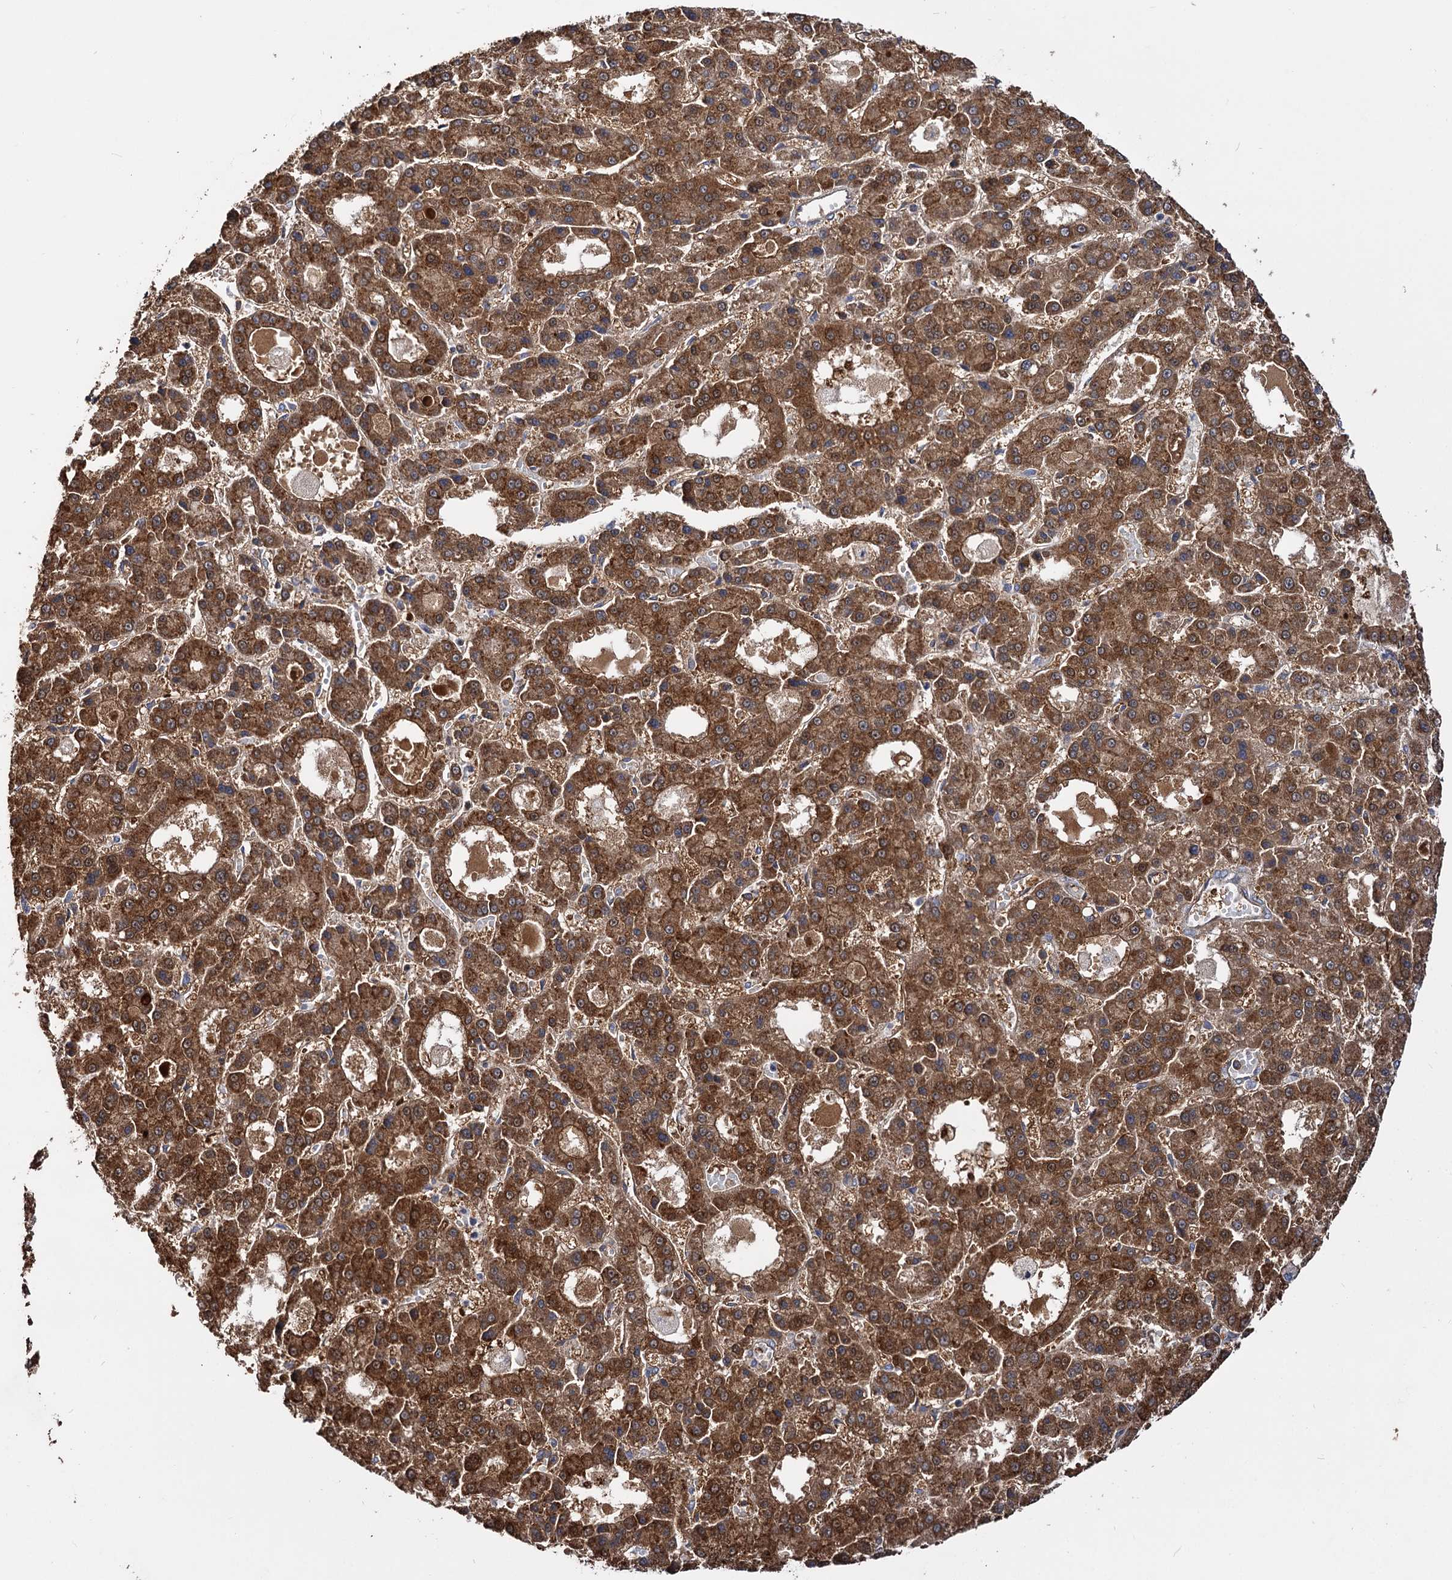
{"staining": {"intensity": "strong", "quantity": ">75%", "location": "cytoplasmic/membranous"}, "tissue": "liver cancer", "cell_type": "Tumor cells", "image_type": "cancer", "snomed": [{"axis": "morphology", "description": "Carcinoma, Hepatocellular, NOS"}, {"axis": "topography", "description": "Liver"}], "caption": "Liver hepatocellular carcinoma stained for a protein demonstrates strong cytoplasmic/membranous positivity in tumor cells.", "gene": "IDI1", "patient": {"sex": "male", "age": 70}}